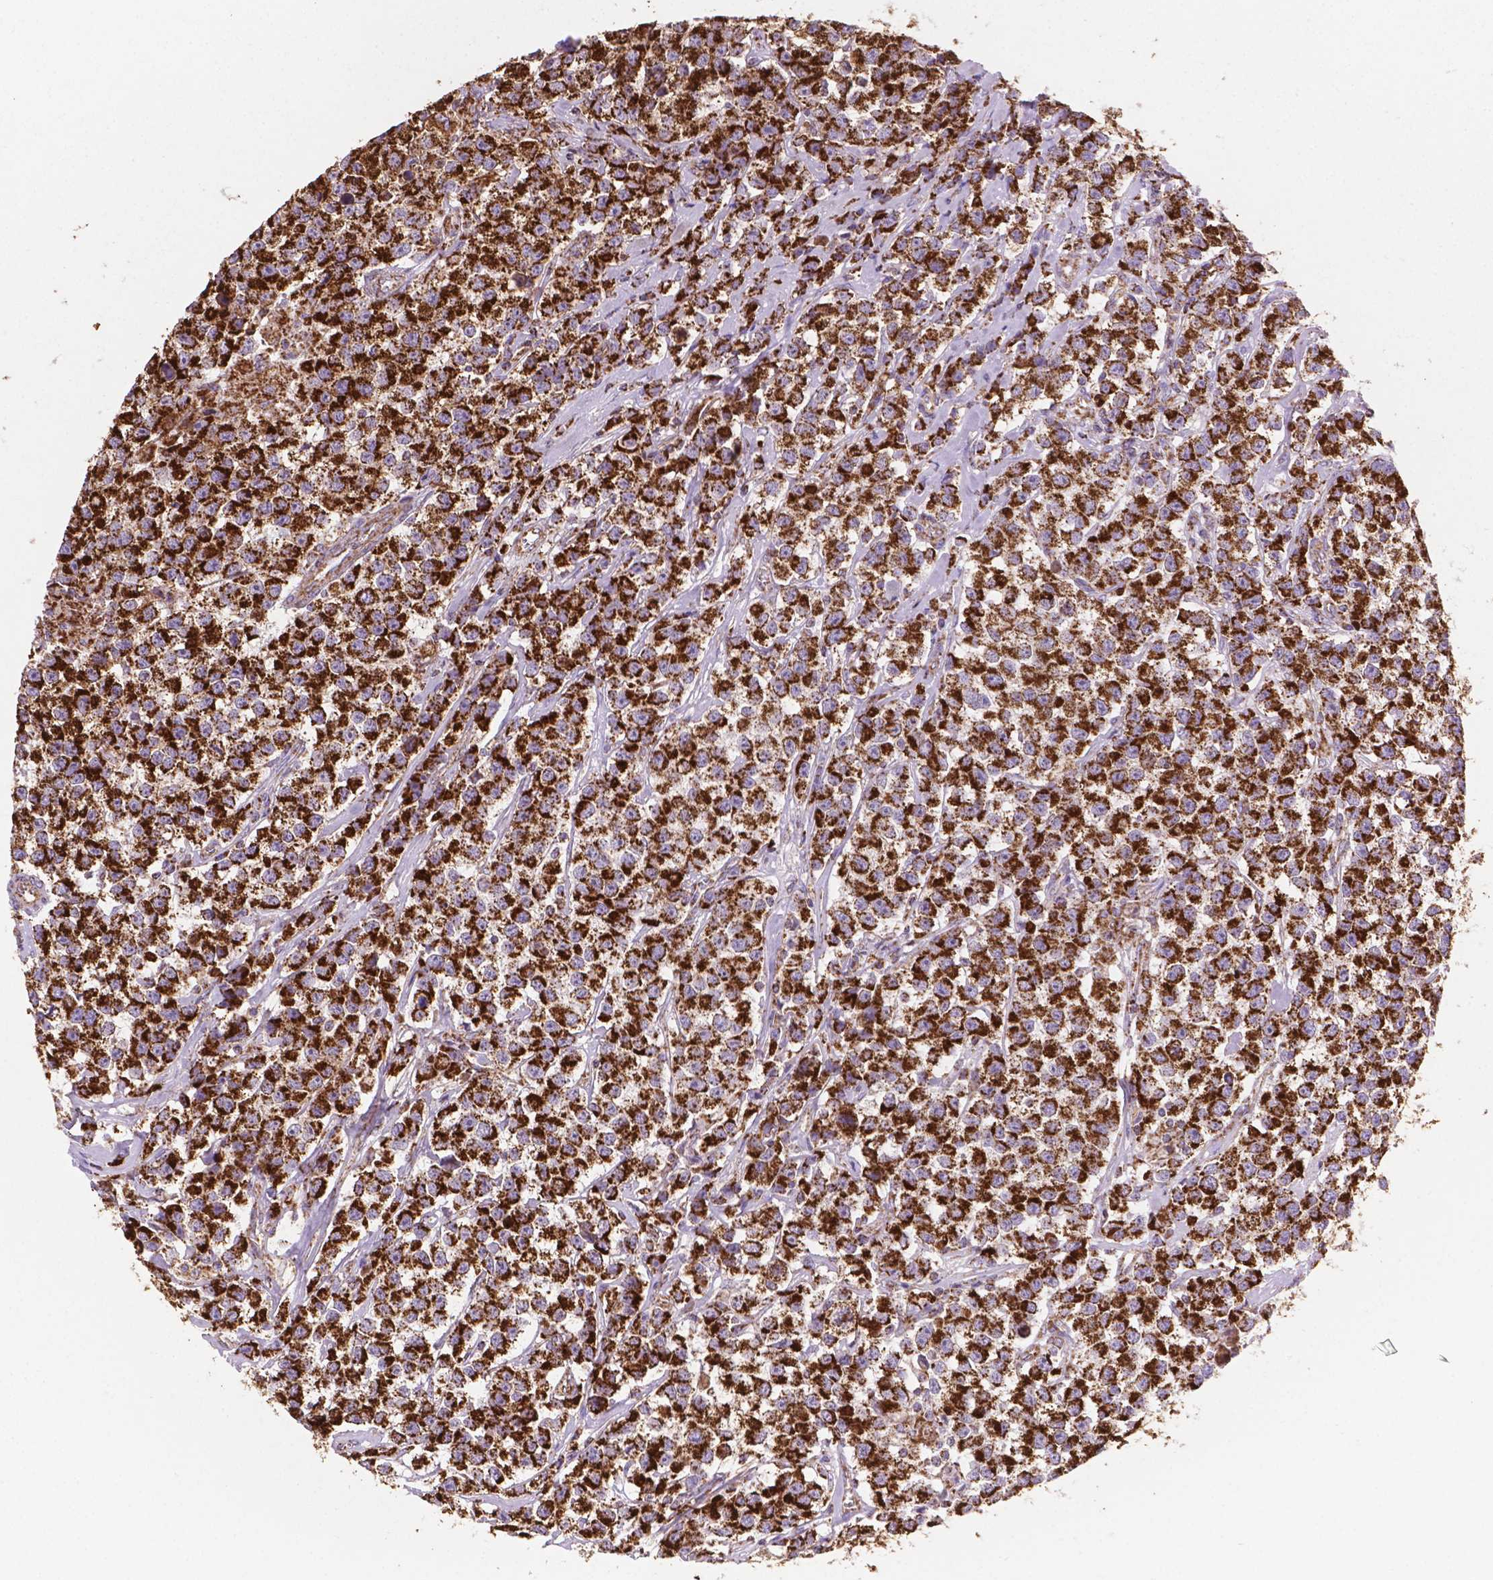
{"staining": {"intensity": "strong", "quantity": ">75%", "location": "cytoplasmic/membranous"}, "tissue": "testis cancer", "cell_type": "Tumor cells", "image_type": "cancer", "snomed": [{"axis": "morphology", "description": "Seminoma, NOS"}, {"axis": "topography", "description": "Testis"}], "caption": "Human seminoma (testis) stained with a protein marker exhibits strong staining in tumor cells.", "gene": "HSPD1", "patient": {"sex": "male", "age": 59}}